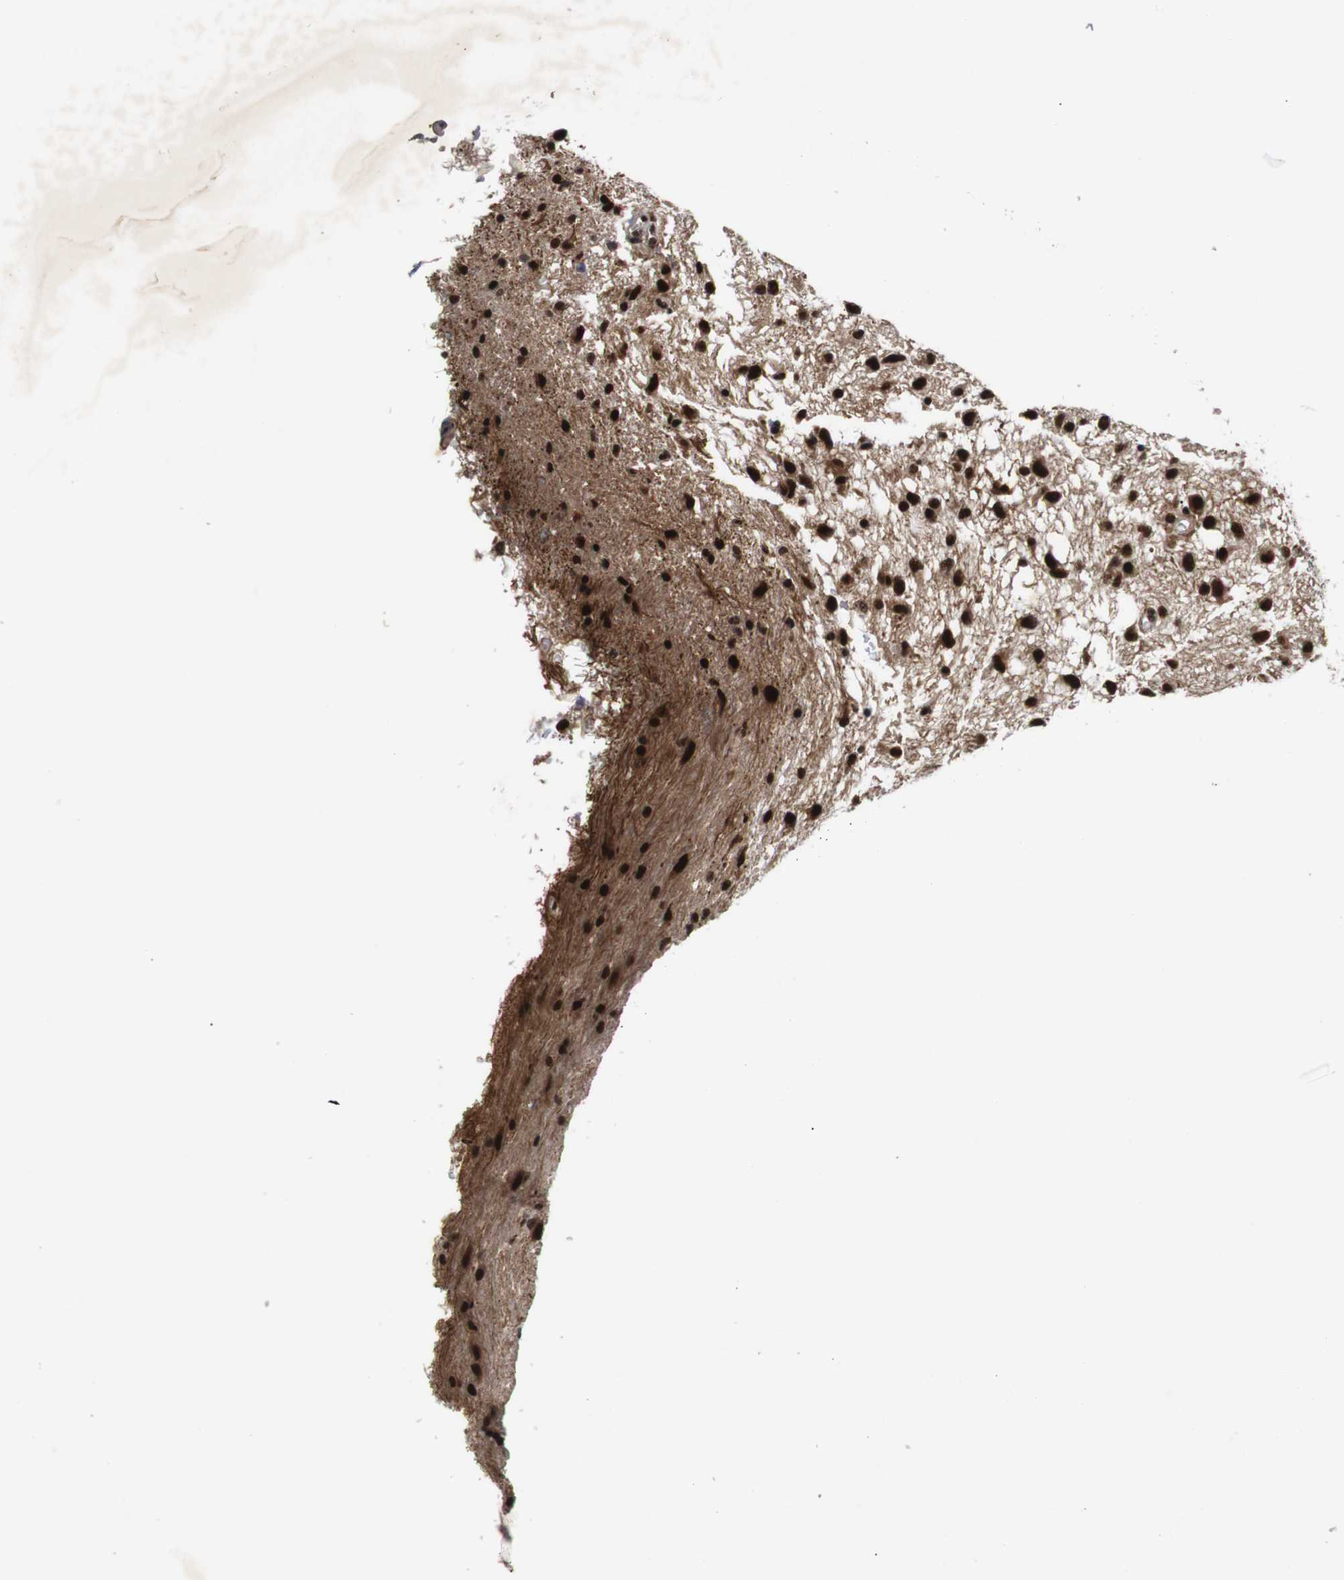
{"staining": {"intensity": "strong", "quantity": ">75%", "location": "nuclear"}, "tissue": "glioma", "cell_type": "Tumor cells", "image_type": "cancer", "snomed": [{"axis": "morphology", "description": "Glioma, malignant, Low grade"}, {"axis": "topography", "description": "Brain"}], "caption": "Protein expression analysis of human glioma reveals strong nuclear expression in approximately >75% of tumor cells. The staining was performed using DAB, with brown indicating positive protein expression. Nuclei are stained blue with hematoxylin.", "gene": "KIF23", "patient": {"sex": "male", "age": 77}}